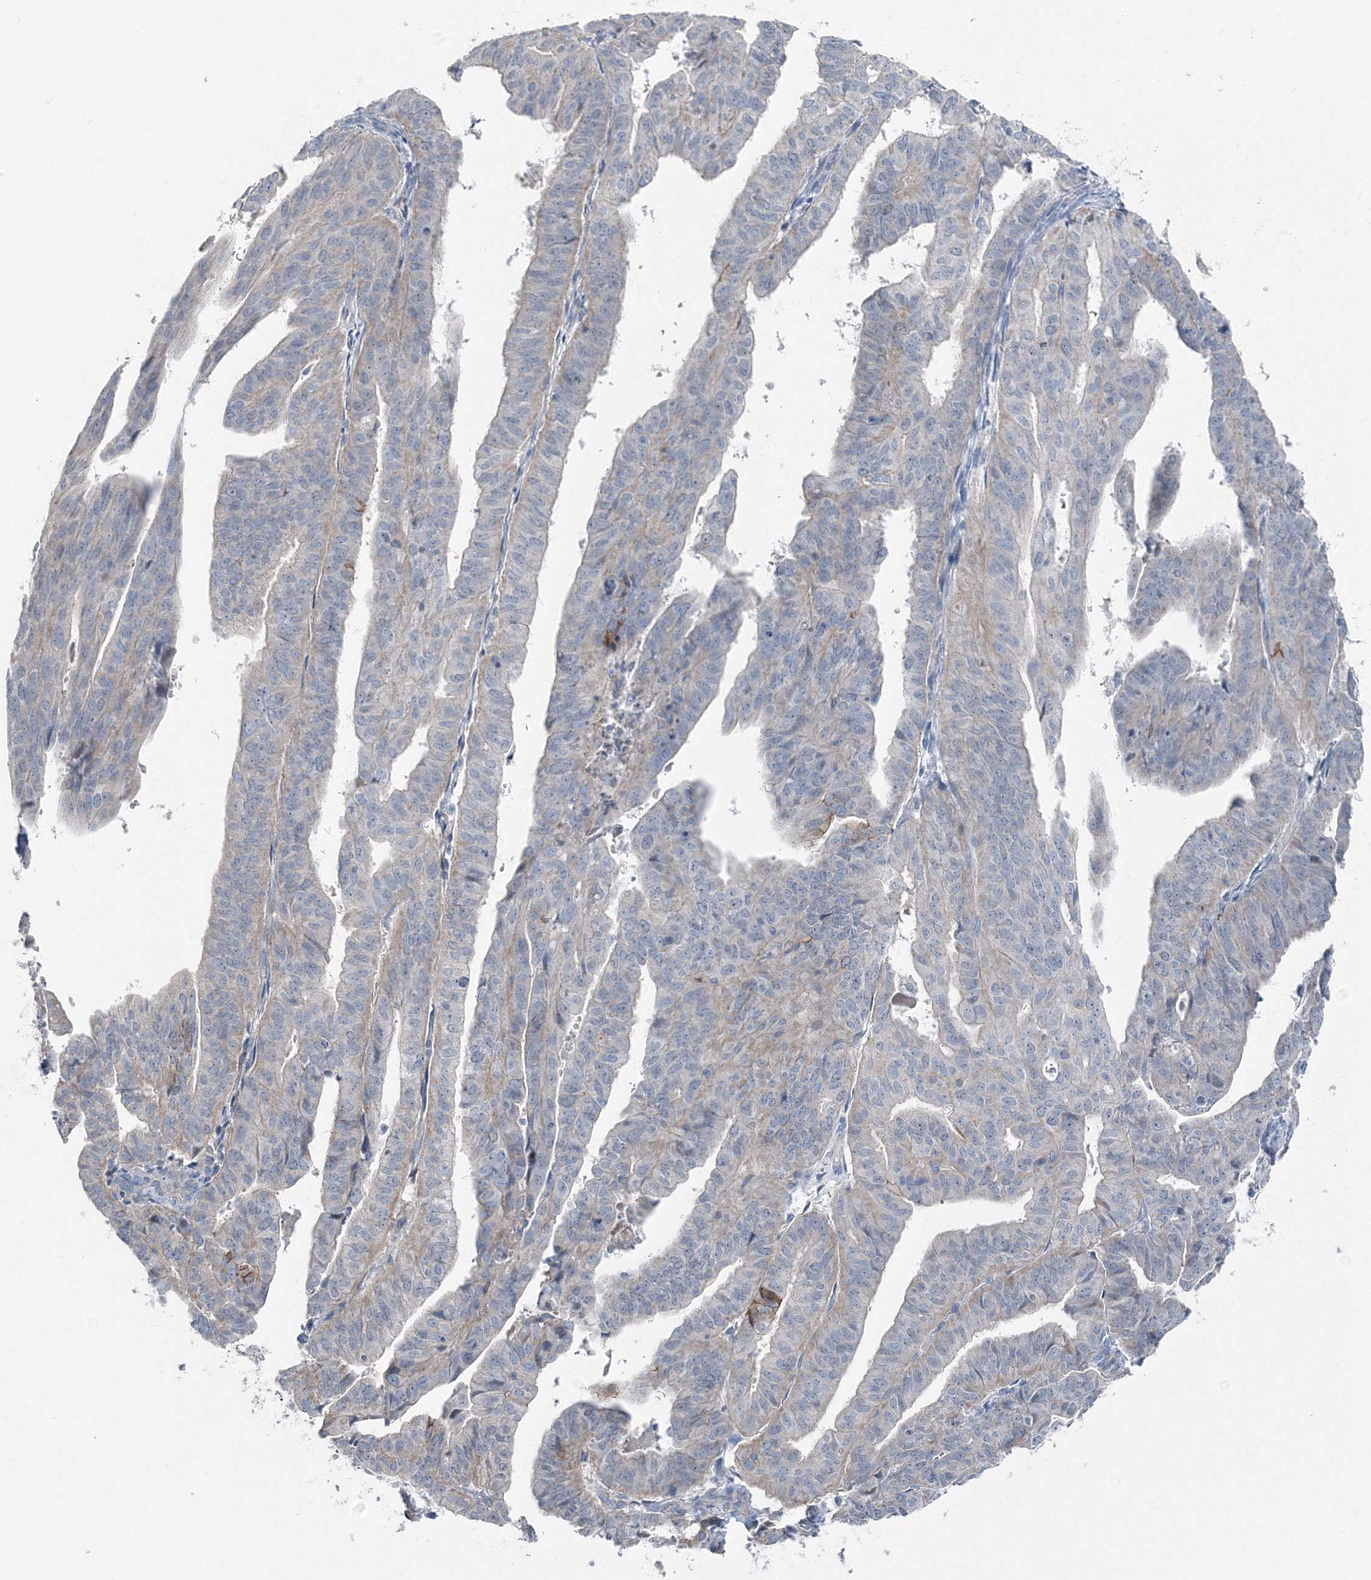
{"staining": {"intensity": "moderate", "quantity": "<25%", "location": "cytoplasmic/membranous"}, "tissue": "endometrial cancer", "cell_type": "Tumor cells", "image_type": "cancer", "snomed": [{"axis": "morphology", "description": "Adenocarcinoma, NOS"}, {"axis": "topography", "description": "Uterus"}], "caption": "DAB (3,3'-diaminobenzidine) immunohistochemical staining of human adenocarcinoma (endometrial) demonstrates moderate cytoplasmic/membranous protein expression in about <25% of tumor cells.", "gene": "AASDH", "patient": {"sex": "female", "age": 77}}